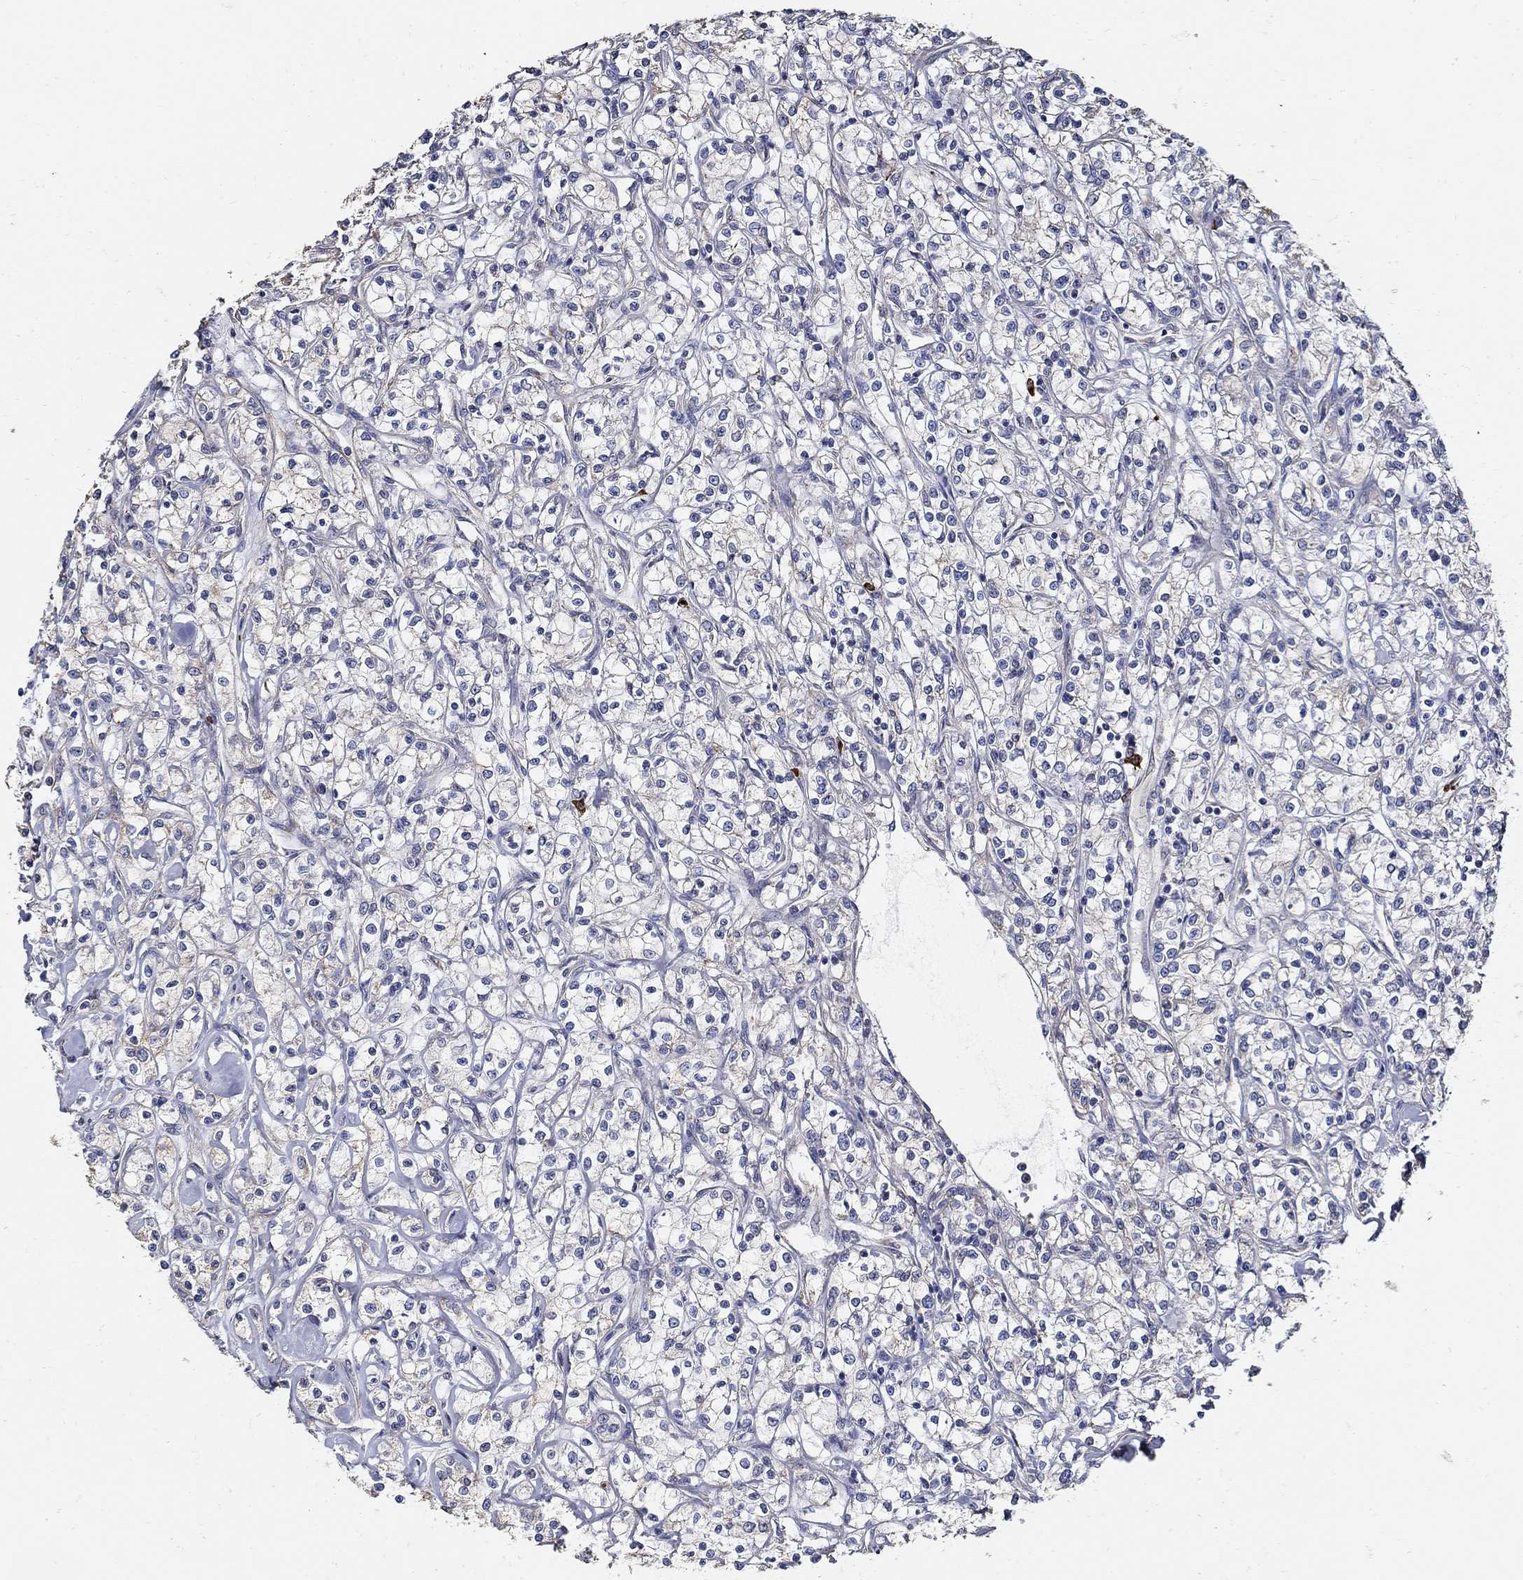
{"staining": {"intensity": "negative", "quantity": "none", "location": "none"}, "tissue": "renal cancer", "cell_type": "Tumor cells", "image_type": "cancer", "snomed": [{"axis": "morphology", "description": "Adenocarcinoma, NOS"}, {"axis": "topography", "description": "Kidney"}], "caption": "Immunohistochemistry (IHC) photomicrograph of neoplastic tissue: human adenocarcinoma (renal) stained with DAB shows no significant protein expression in tumor cells.", "gene": "EMILIN3", "patient": {"sex": "female", "age": 59}}